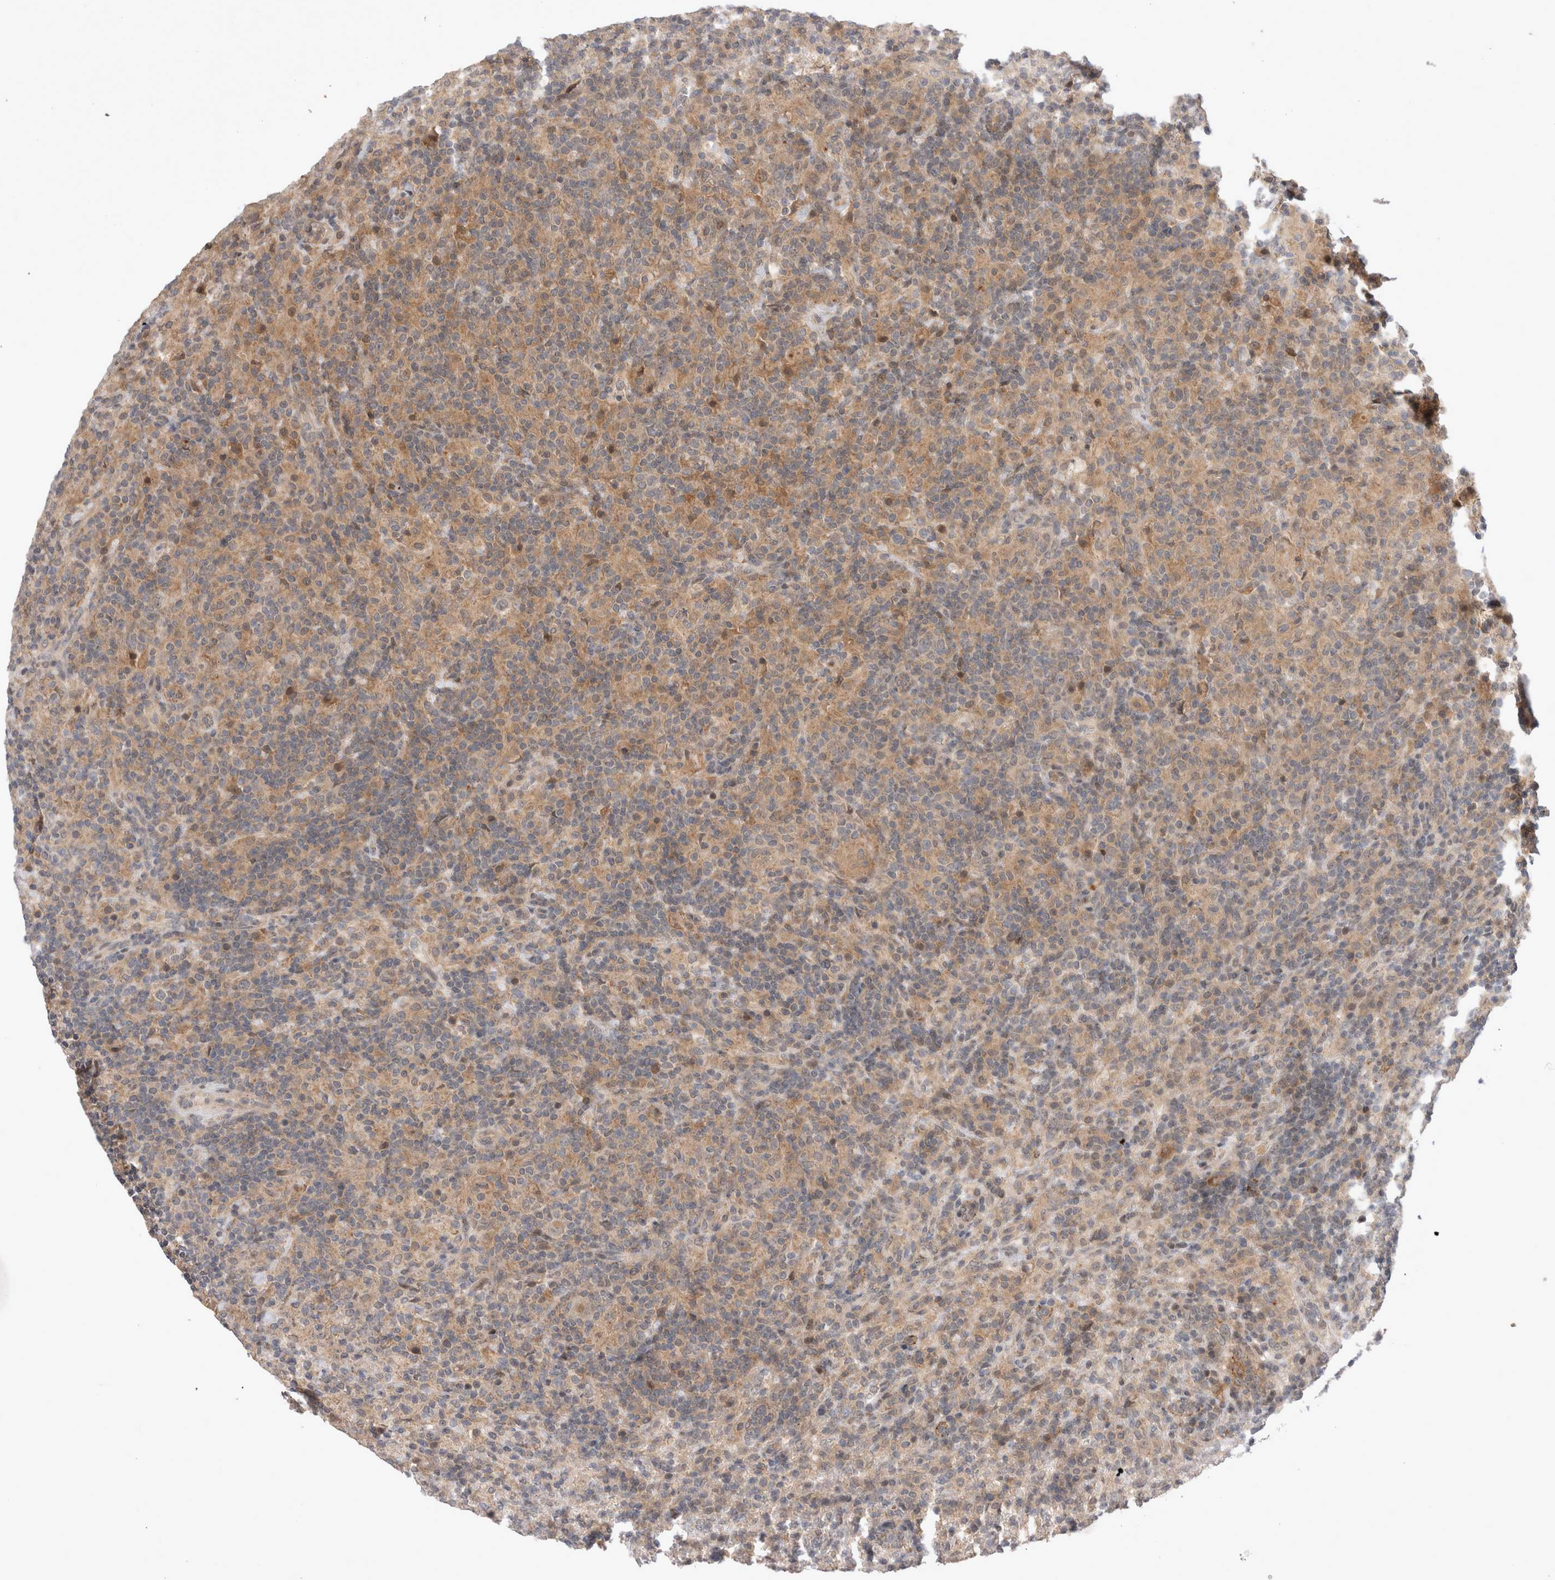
{"staining": {"intensity": "weak", "quantity": ">75%", "location": "cytoplasmic/membranous"}, "tissue": "lymphoma", "cell_type": "Tumor cells", "image_type": "cancer", "snomed": [{"axis": "morphology", "description": "Hodgkin's disease, NOS"}, {"axis": "topography", "description": "Lymph node"}], "caption": "Immunohistochemical staining of human lymphoma shows low levels of weak cytoplasmic/membranous protein staining in about >75% of tumor cells.", "gene": "PLEKHM1", "patient": {"sex": "male", "age": 70}}